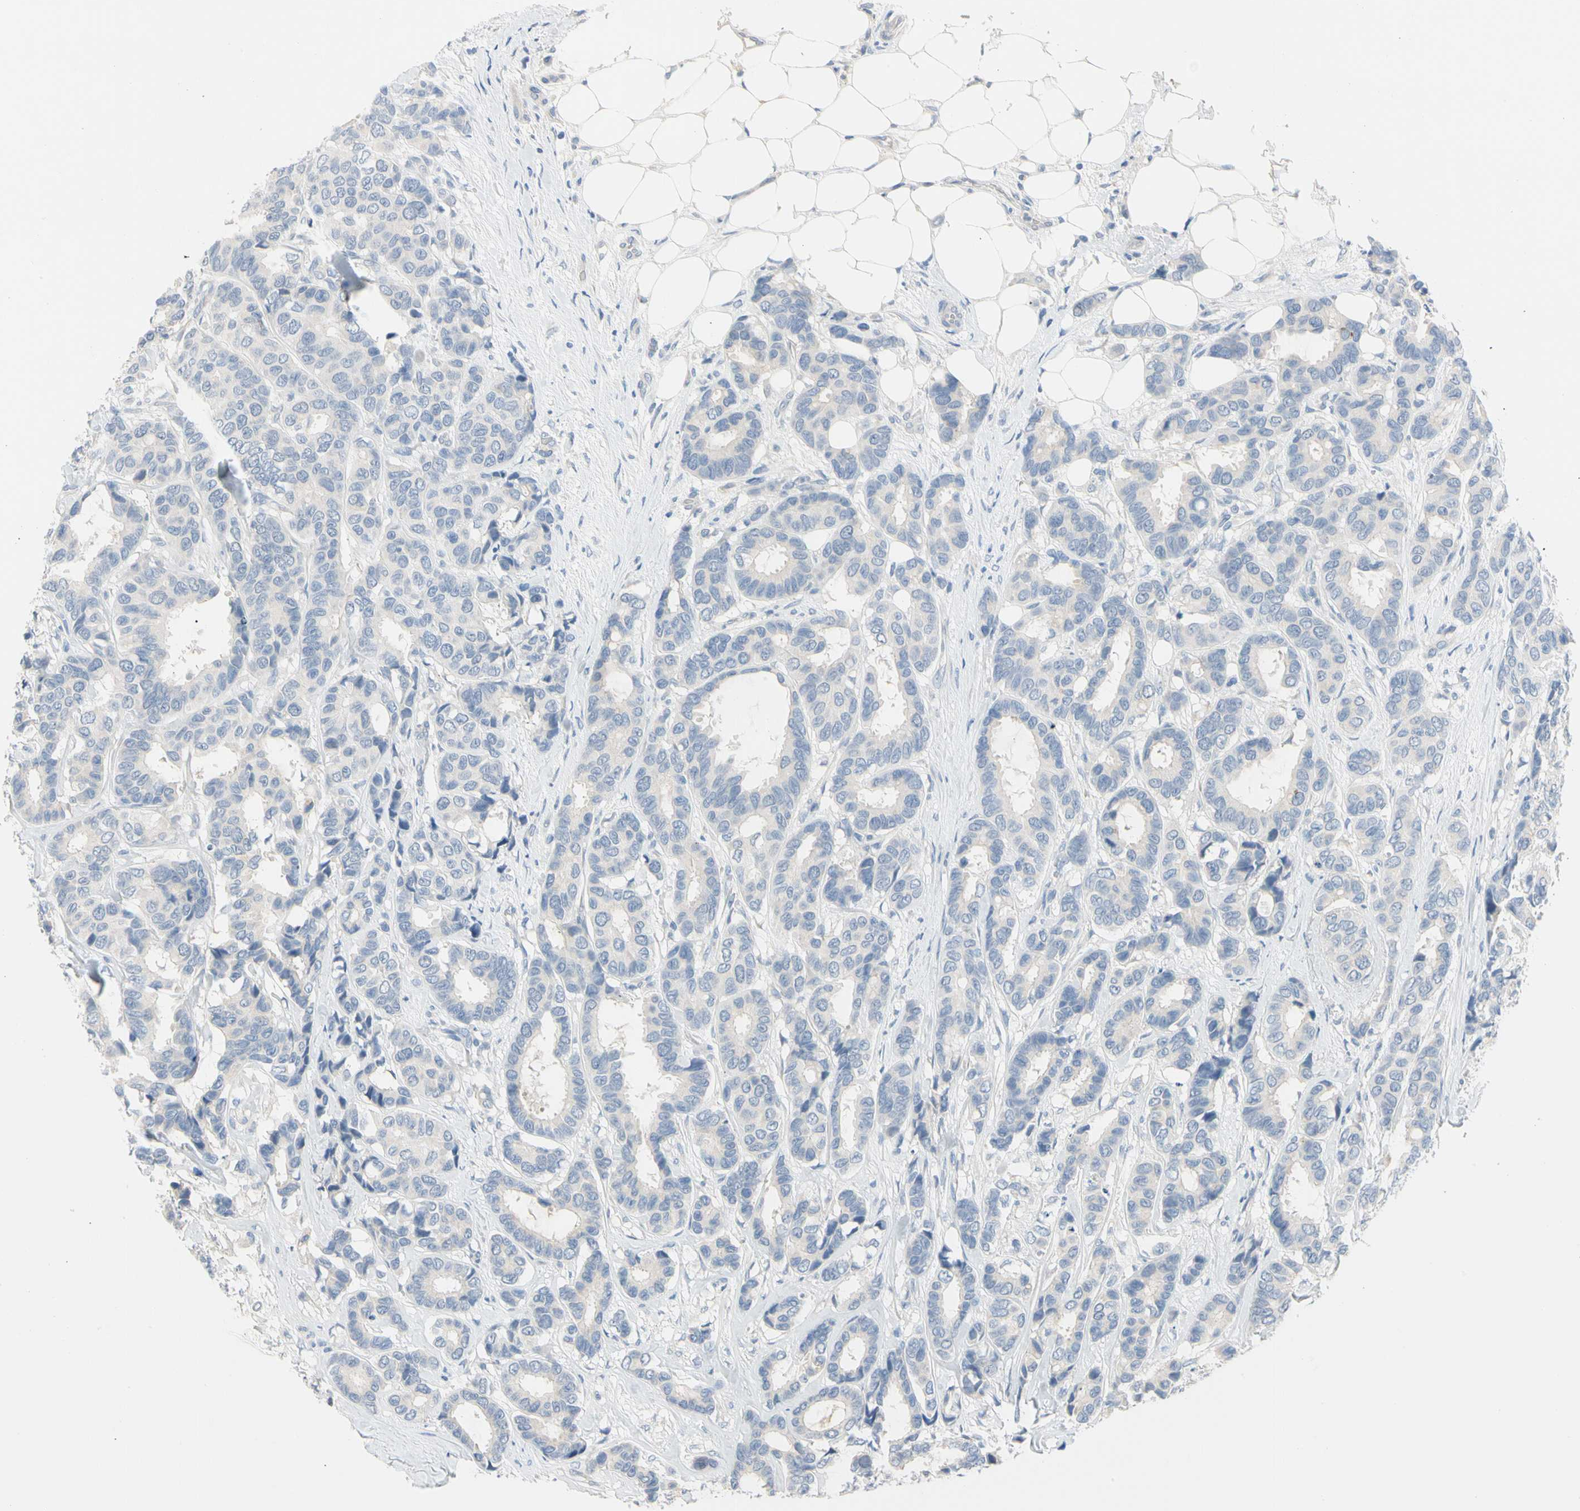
{"staining": {"intensity": "negative", "quantity": "none", "location": "none"}, "tissue": "breast cancer", "cell_type": "Tumor cells", "image_type": "cancer", "snomed": [{"axis": "morphology", "description": "Duct carcinoma"}, {"axis": "topography", "description": "Breast"}], "caption": "Tumor cells show no significant protein expression in breast cancer (invasive ductal carcinoma).", "gene": "MARK1", "patient": {"sex": "female", "age": 87}}